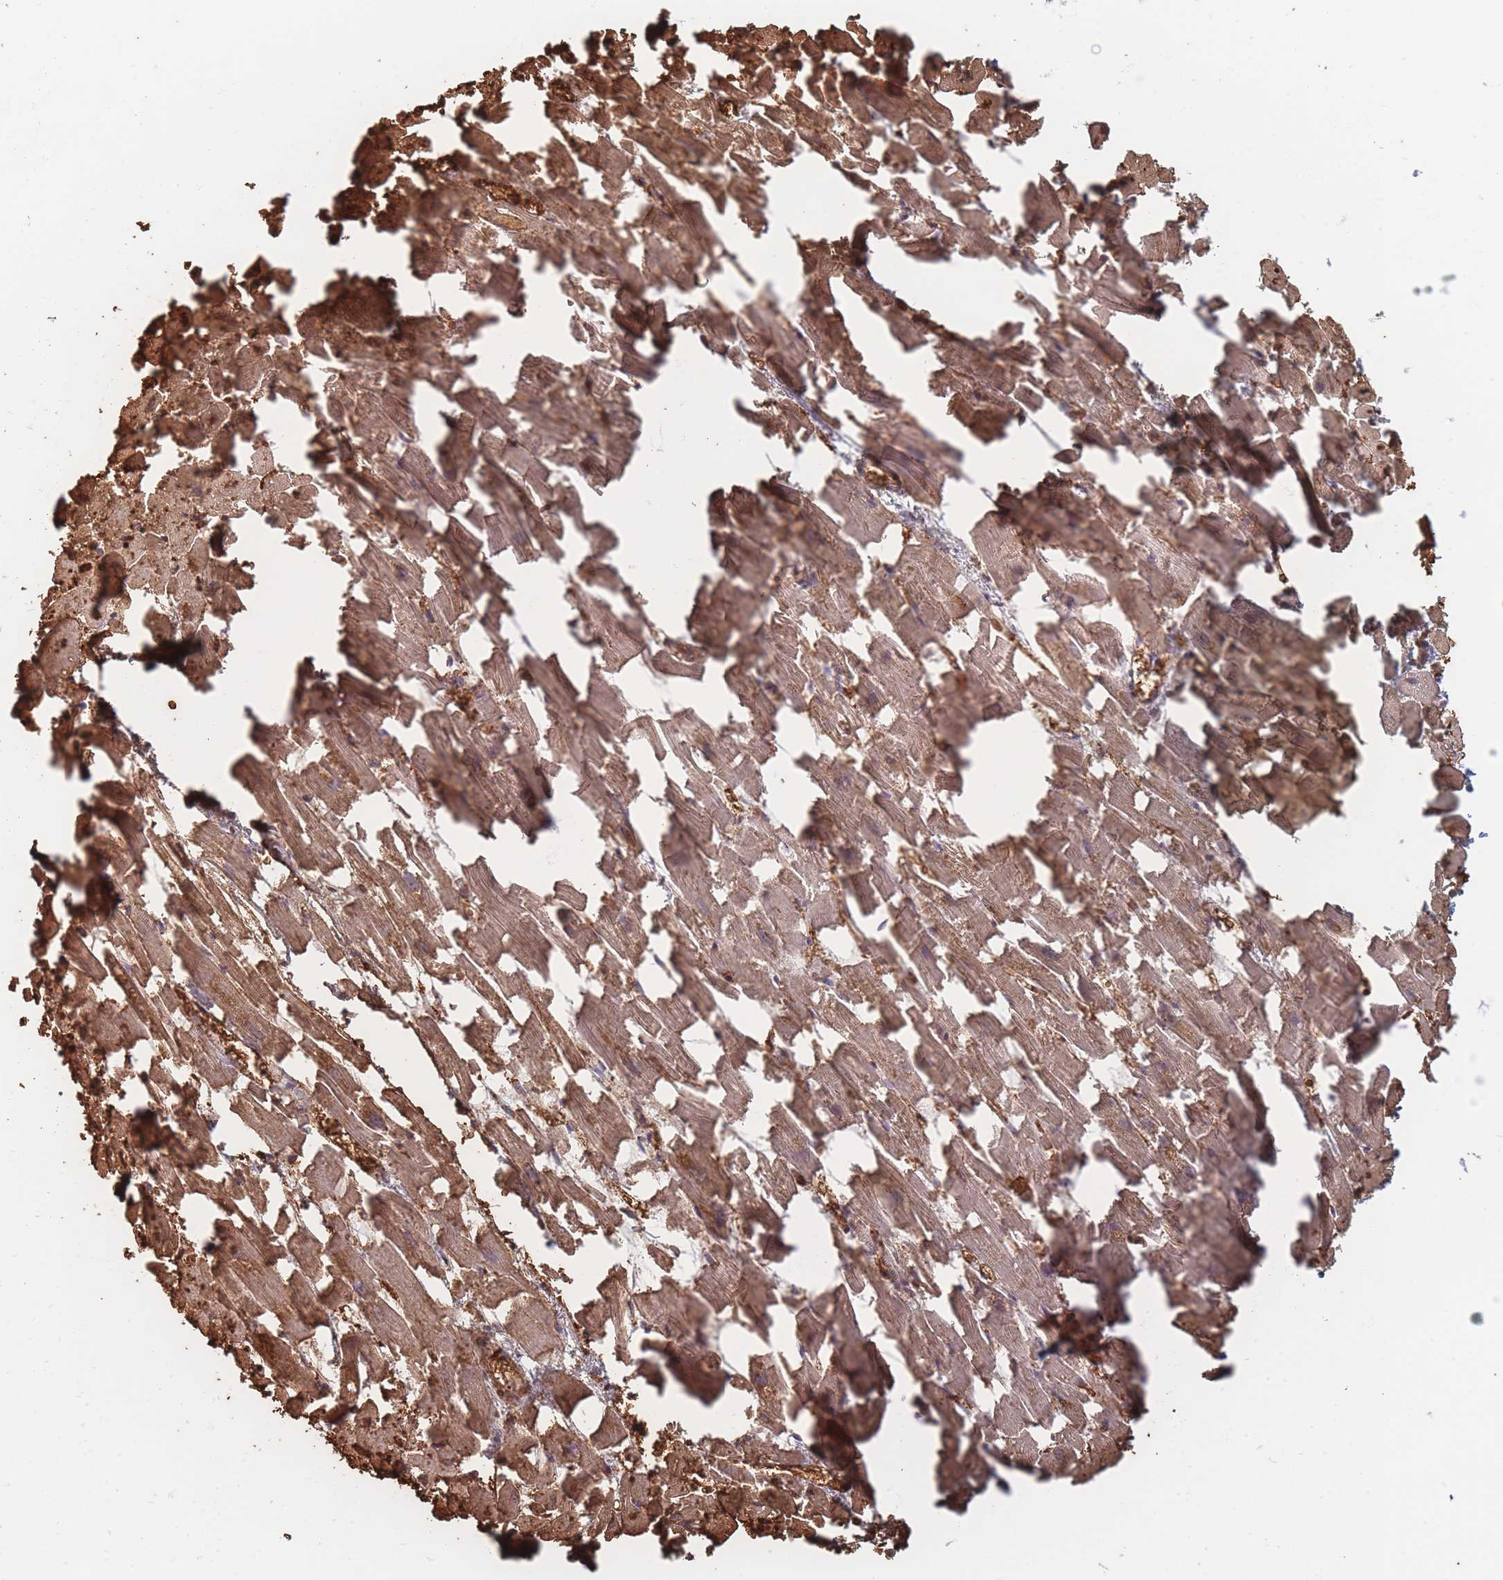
{"staining": {"intensity": "moderate", "quantity": "25%-75%", "location": "cytoplasmic/membranous"}, "tissue": "heart muscle", "cell_type": "Cardiomyocytes", "image_type": "normal", "snomed": [{"axis": "morphology", "description": "Normal tissue, NOS"}, {"axis": "topography", "description": "Heart"}], "caption": "The micrograph displays immunohistochemical staining of unremarkable heart muscle. There is moderate cytoplasmic/membranous staining is identified in about 25%-75% of cardiomyocytes. The protein of interest is stained brown, and the nuclei are stained in blue (DAB IHC with brightfield microscopy, high magnification).", "gene": "SLC2A6", "patient": {"sex": "female", "age": 64}}